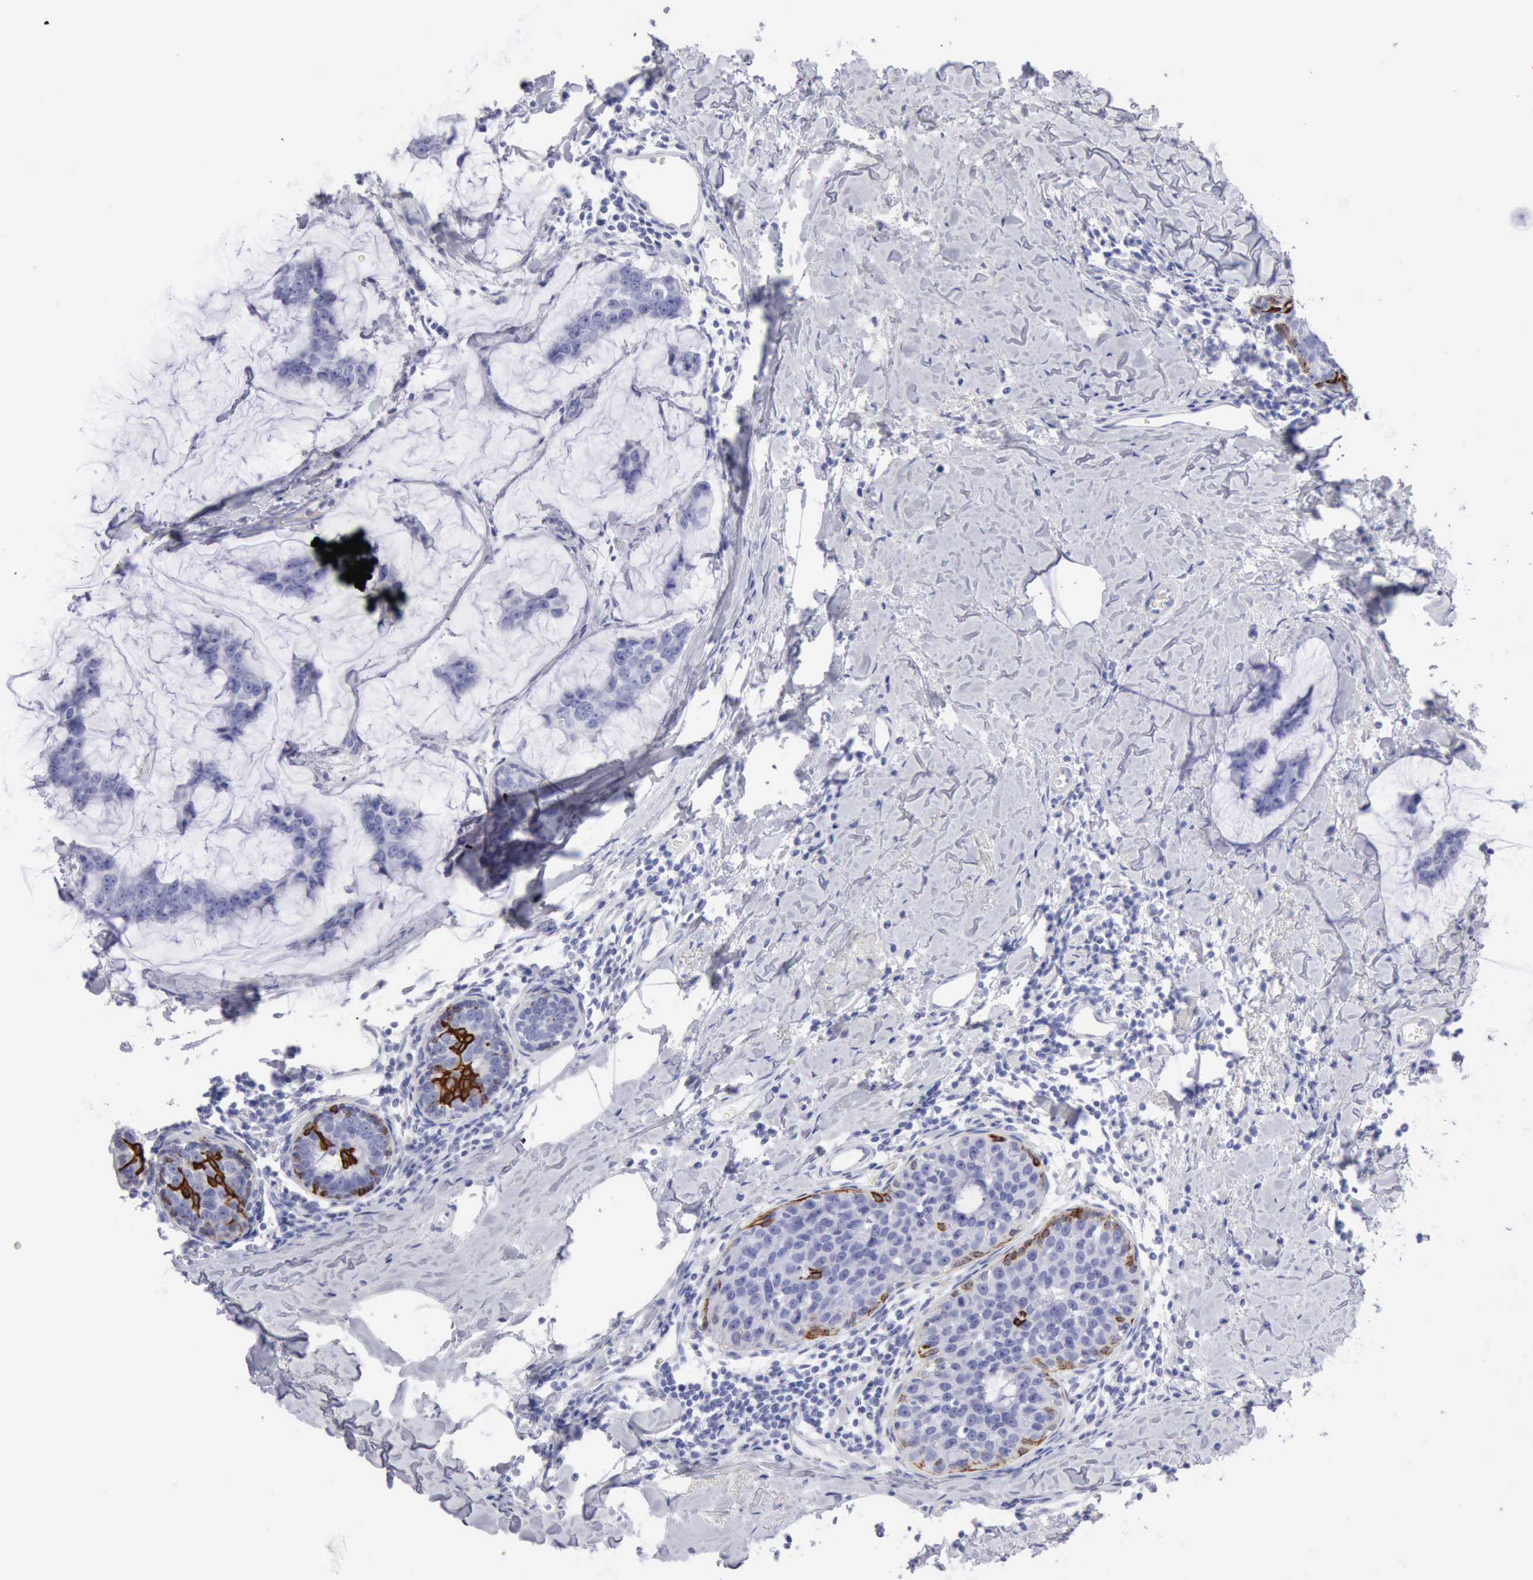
{"staining": {"intensity": "negative", "quantity": "none", "location": "none"}, "tissue": "breast cancer", "cell_type": "Tumor cells", "image_type": "cancer", "snomed": [{"axis": "morphology", "description": "Normal tissue, NOS"}, {"axis": "morphology", "description": "Duct carcinoma"}, {"axis": "topography", "description": "Breast"}], "caption": "Breast invasive ductal carcinoma was stained to show a protein in brown. There is no significant expression in tumor cells.", "gene": "KRT5", "patient": {"sex": "female", "age": 50}}